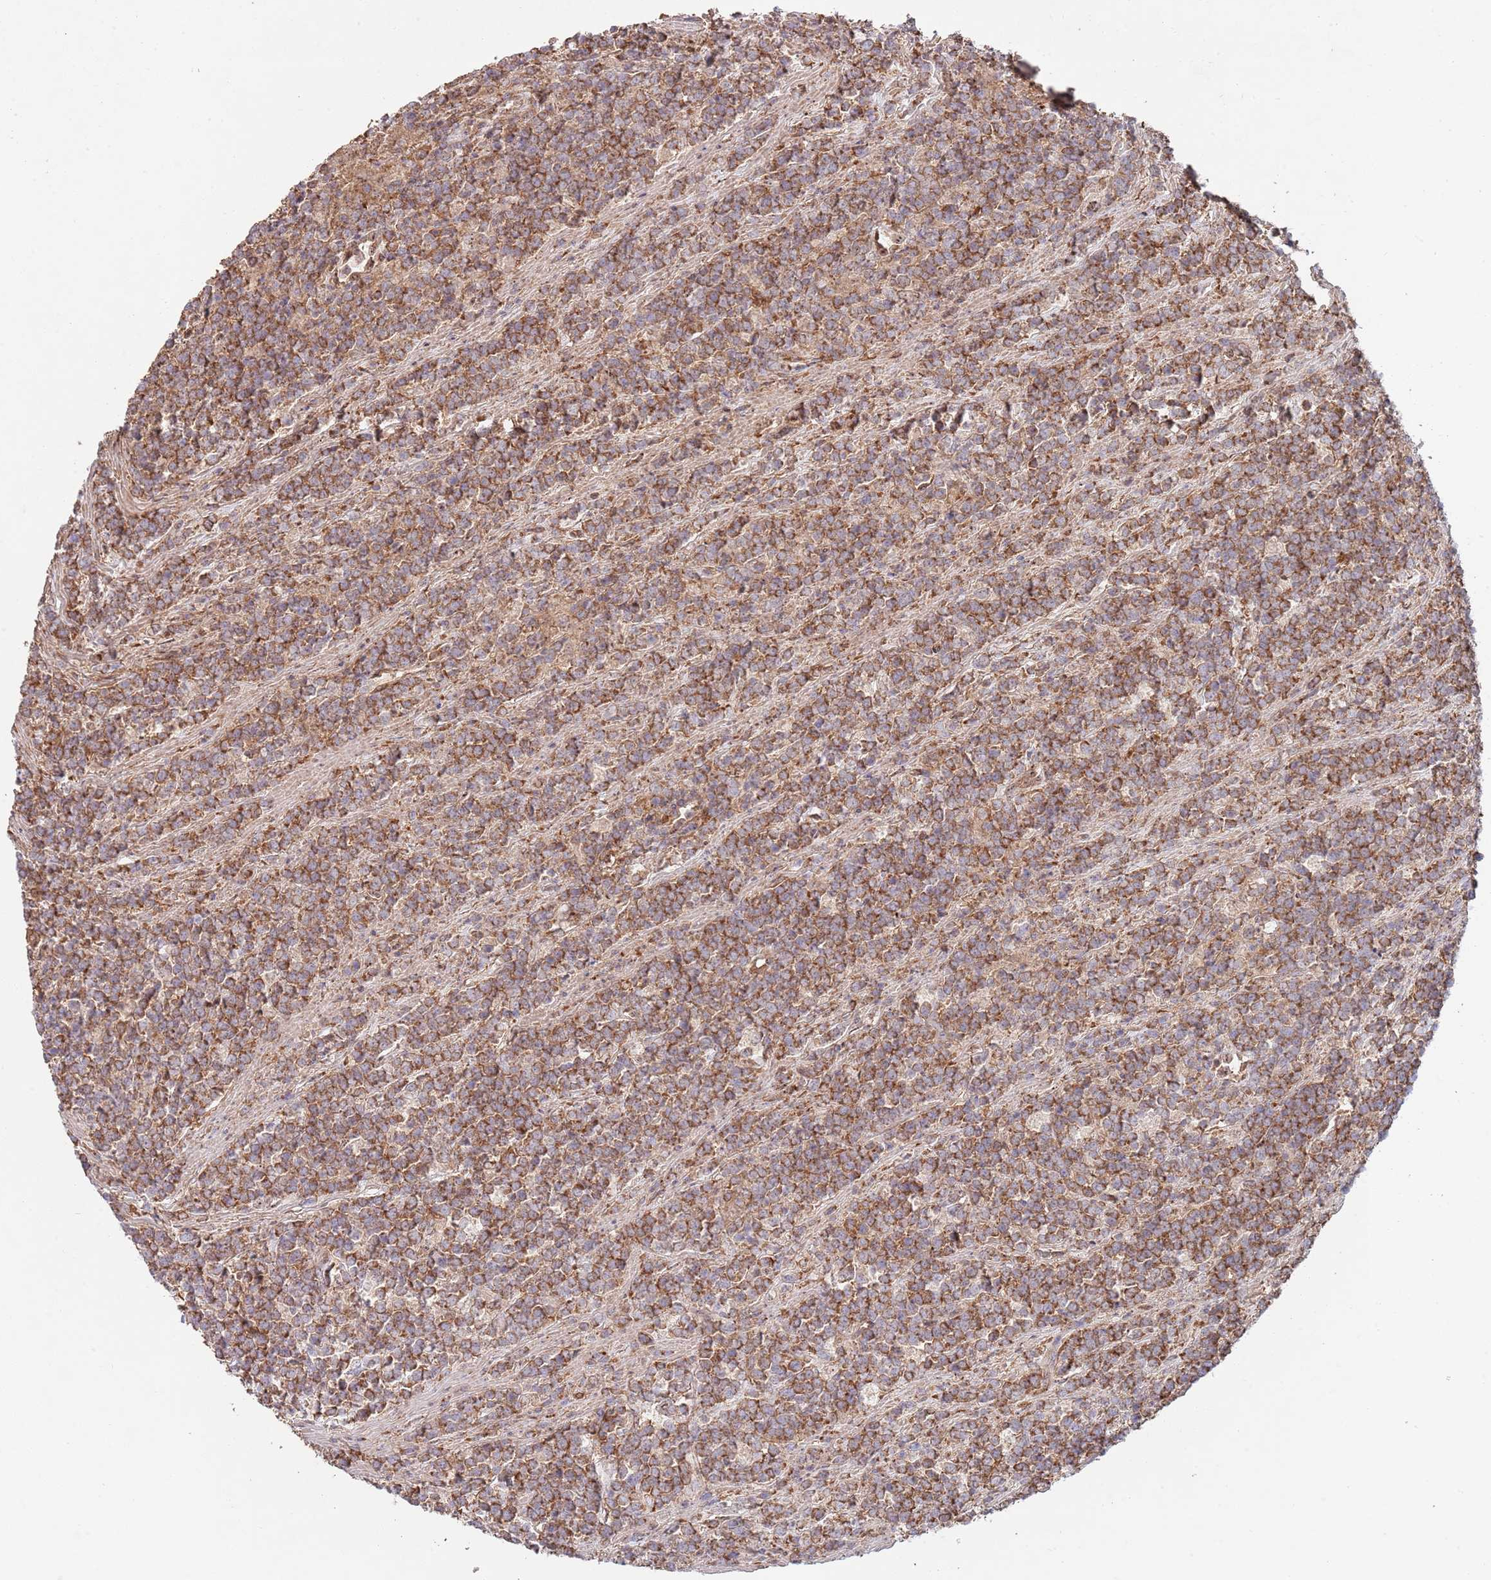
{"staining": {"intensity": "moderate", "quantity": ">75%", "location": "cytoplasmic/membranous"}, "tissue": "lymphoma", "cell_type": "Tumor cells", "image_type": "cancer", "snomed": [{"axis": "morphology", "description": "Malignant lymphoma, non-Hodgkin's type, High grade"}, {"axis": "topography", "description": "Small intestine"}, {"axis": "topography", "description": "Colon"}], "caption": "High-grade malignant lymphoma, non-Hodgkin's type was stained to show a protein in brown. There is medium levels of moderate cytoplasmic/membranous expression in approximately >75% of tumor cells.", "gene": "RNF19B", "patient": {"sex": "male", "age": 8}}